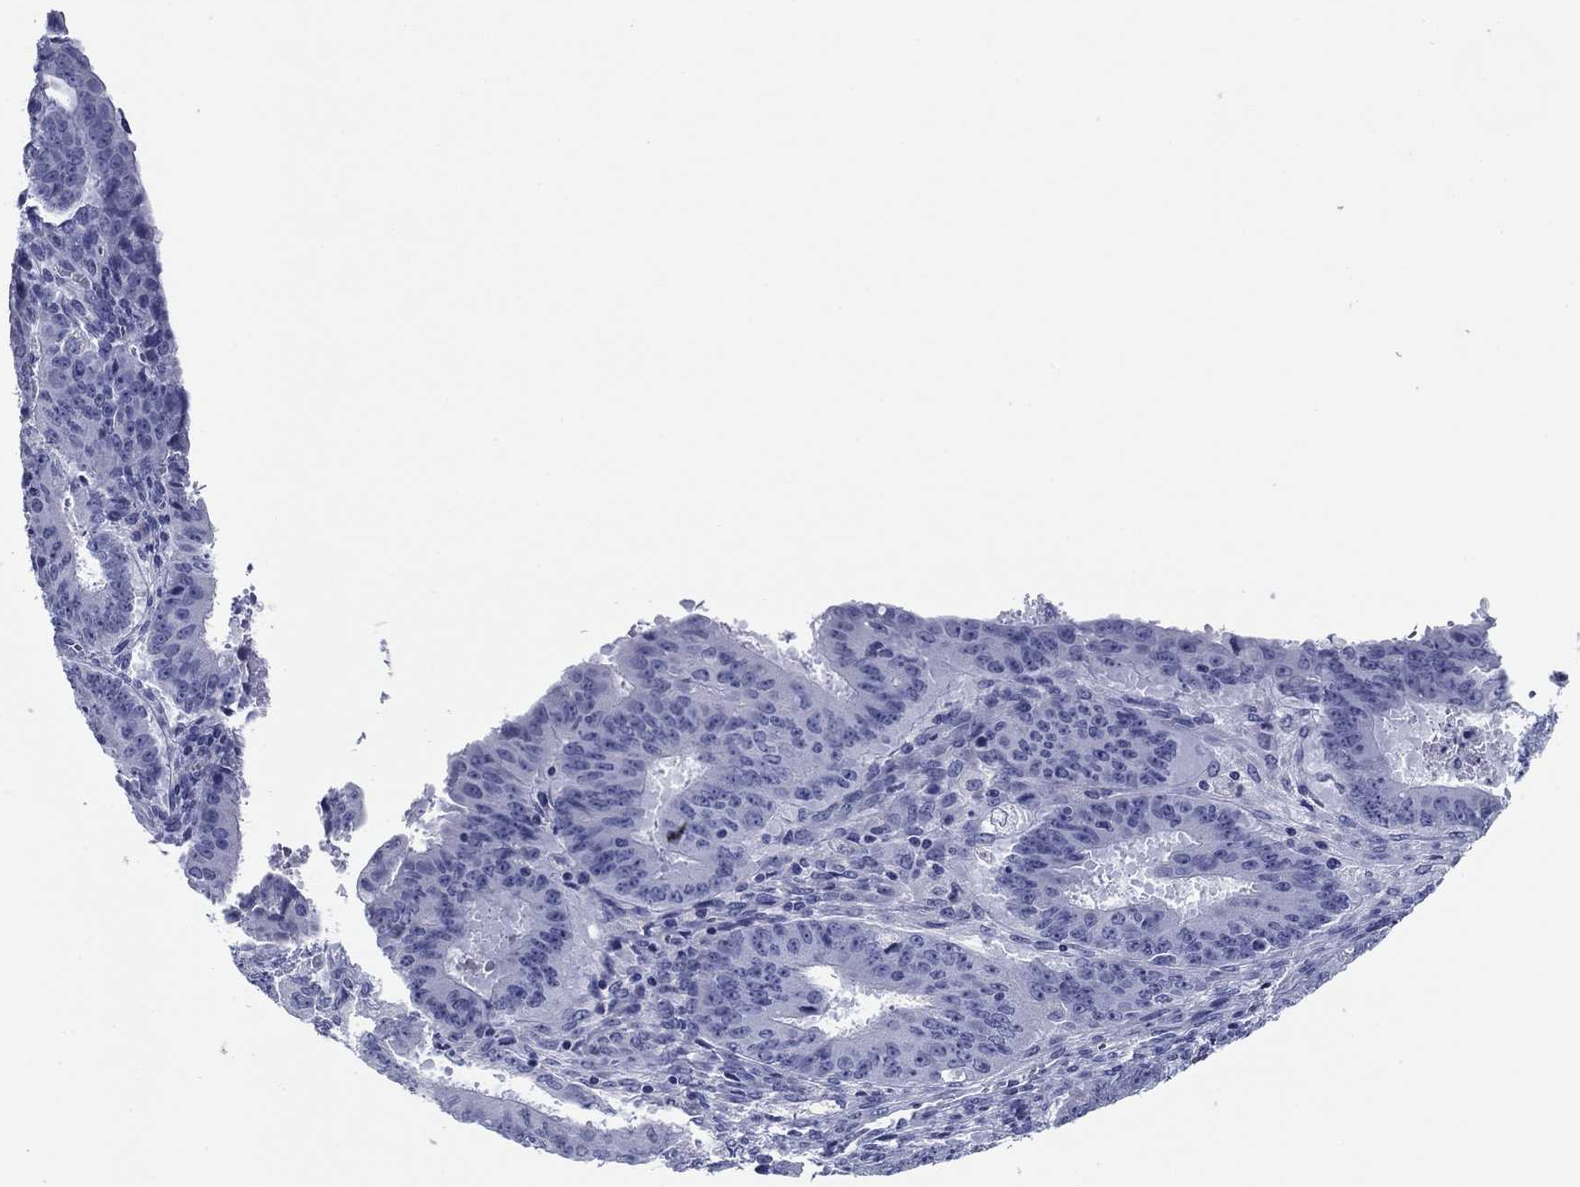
{"staining": {"intensity": "negative", "quantity": "none", "location": "none"}, "tissue": "ovarian cancer", "cell_type": "Tumor cells", "image_type": "cancer", "snomed": [{"axis": "morphology", "description": "Carcinoma, endometroid"}, {"axis": "topography", "description": "Ovary"}], "caption": "Tumor cells are negative for protein expression in human ovarian cancer (endometroid carcinoma).", "gene": "KCNH1", "patient": {"sex": "female", "age": 42}}